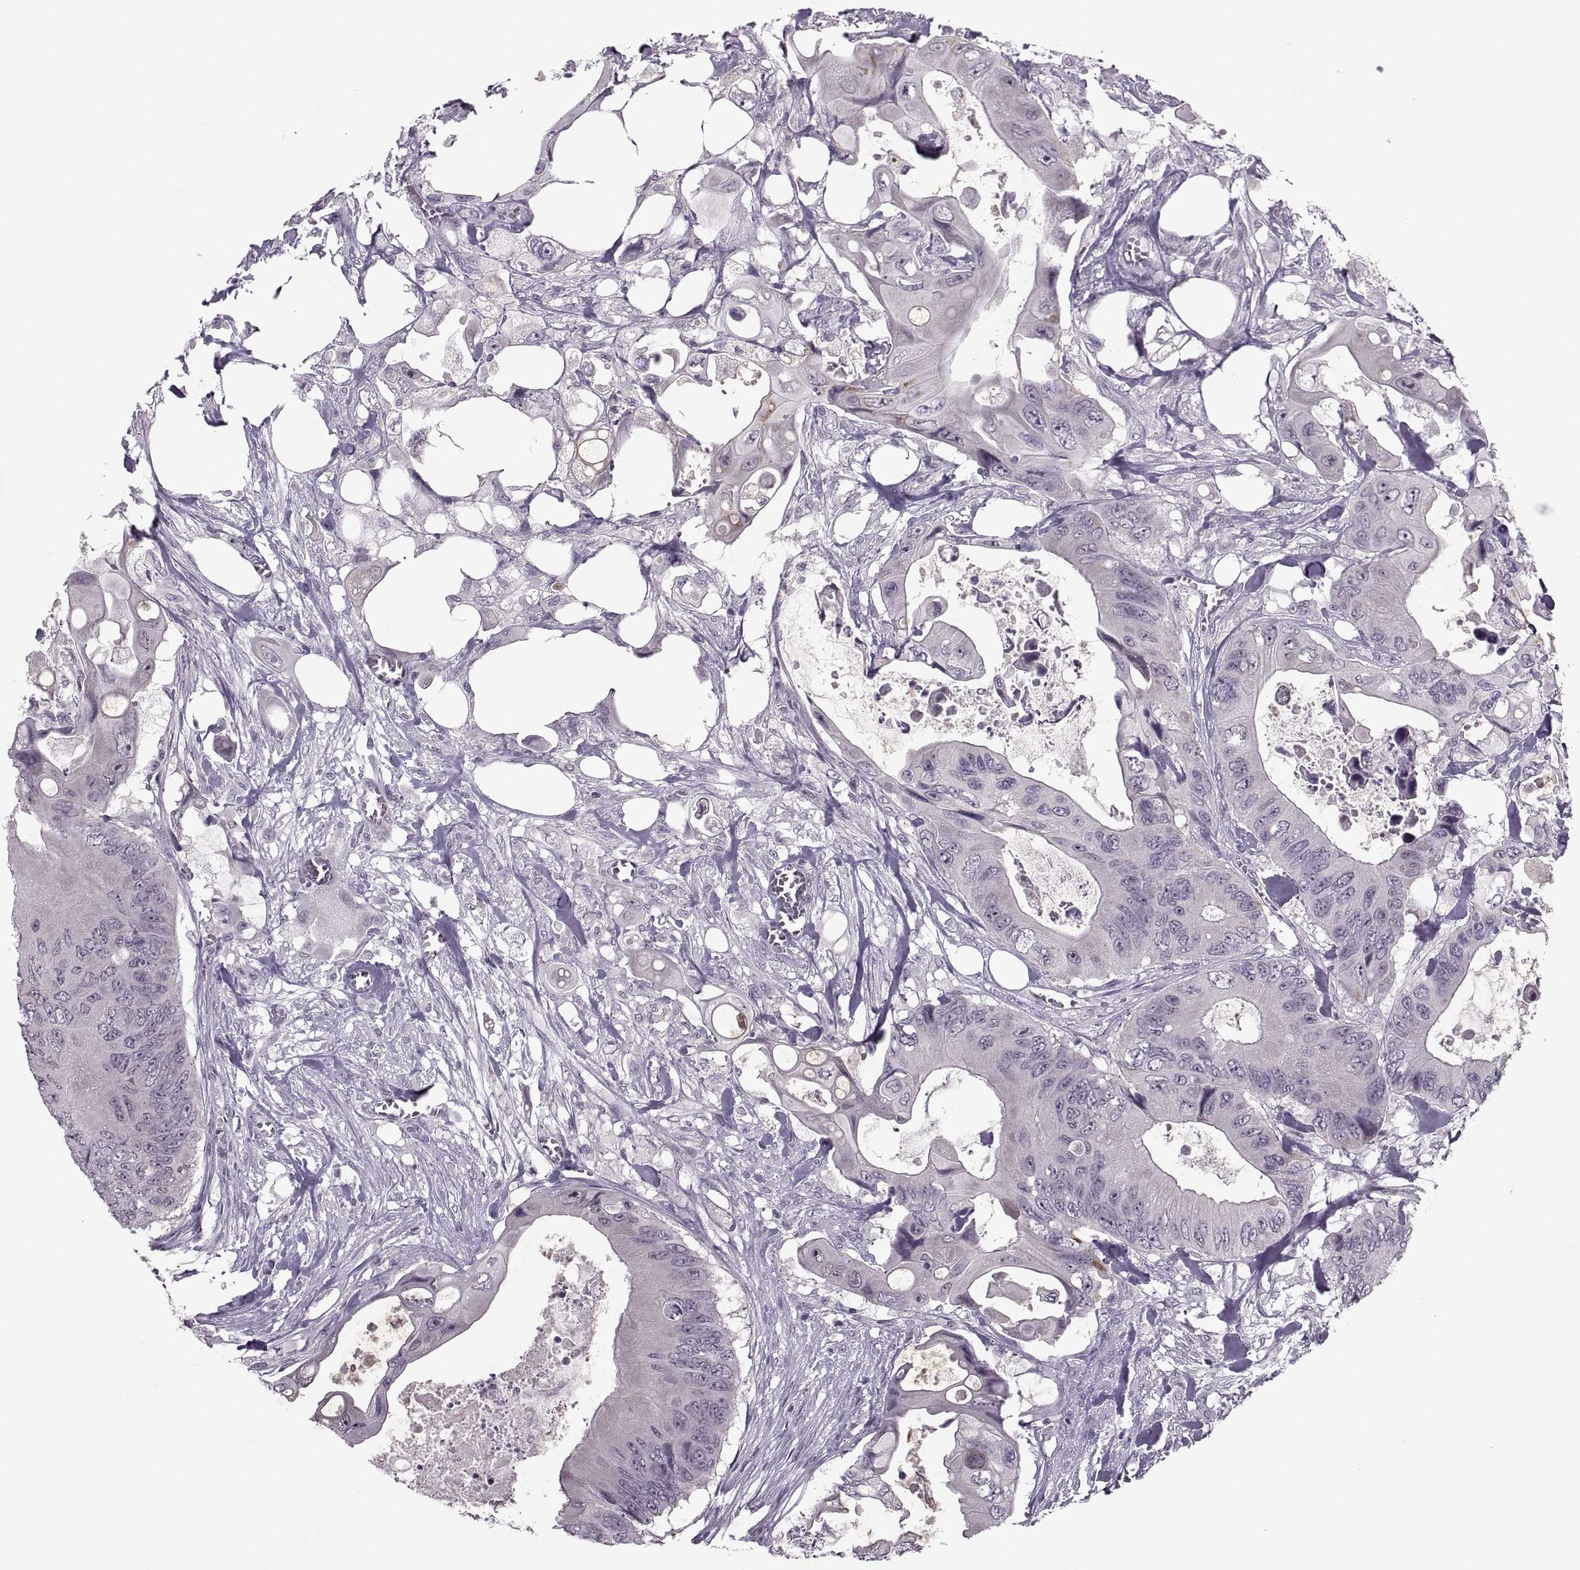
{"staining": {"intensity": "weak", "quantity": "<25%", "location": "cytoplasmic/membranous"}, "tissue": "colorectal cancer", "cell_type": "Tumor cells", "image_type": "cancer", "snomed": [{"axis": "morphology", "description": "Adenocarcinoma, NOS"}, {"axis": "topography", "description": "Rectum"}], "caption": "Human colorectal cancer (adenocarcinoma) stained for a protein using immunohistochemistry demonstrates no expression in tumor cells.", "gene": "MGAT4D", "patient": {"sex": "male", "age": 63}}